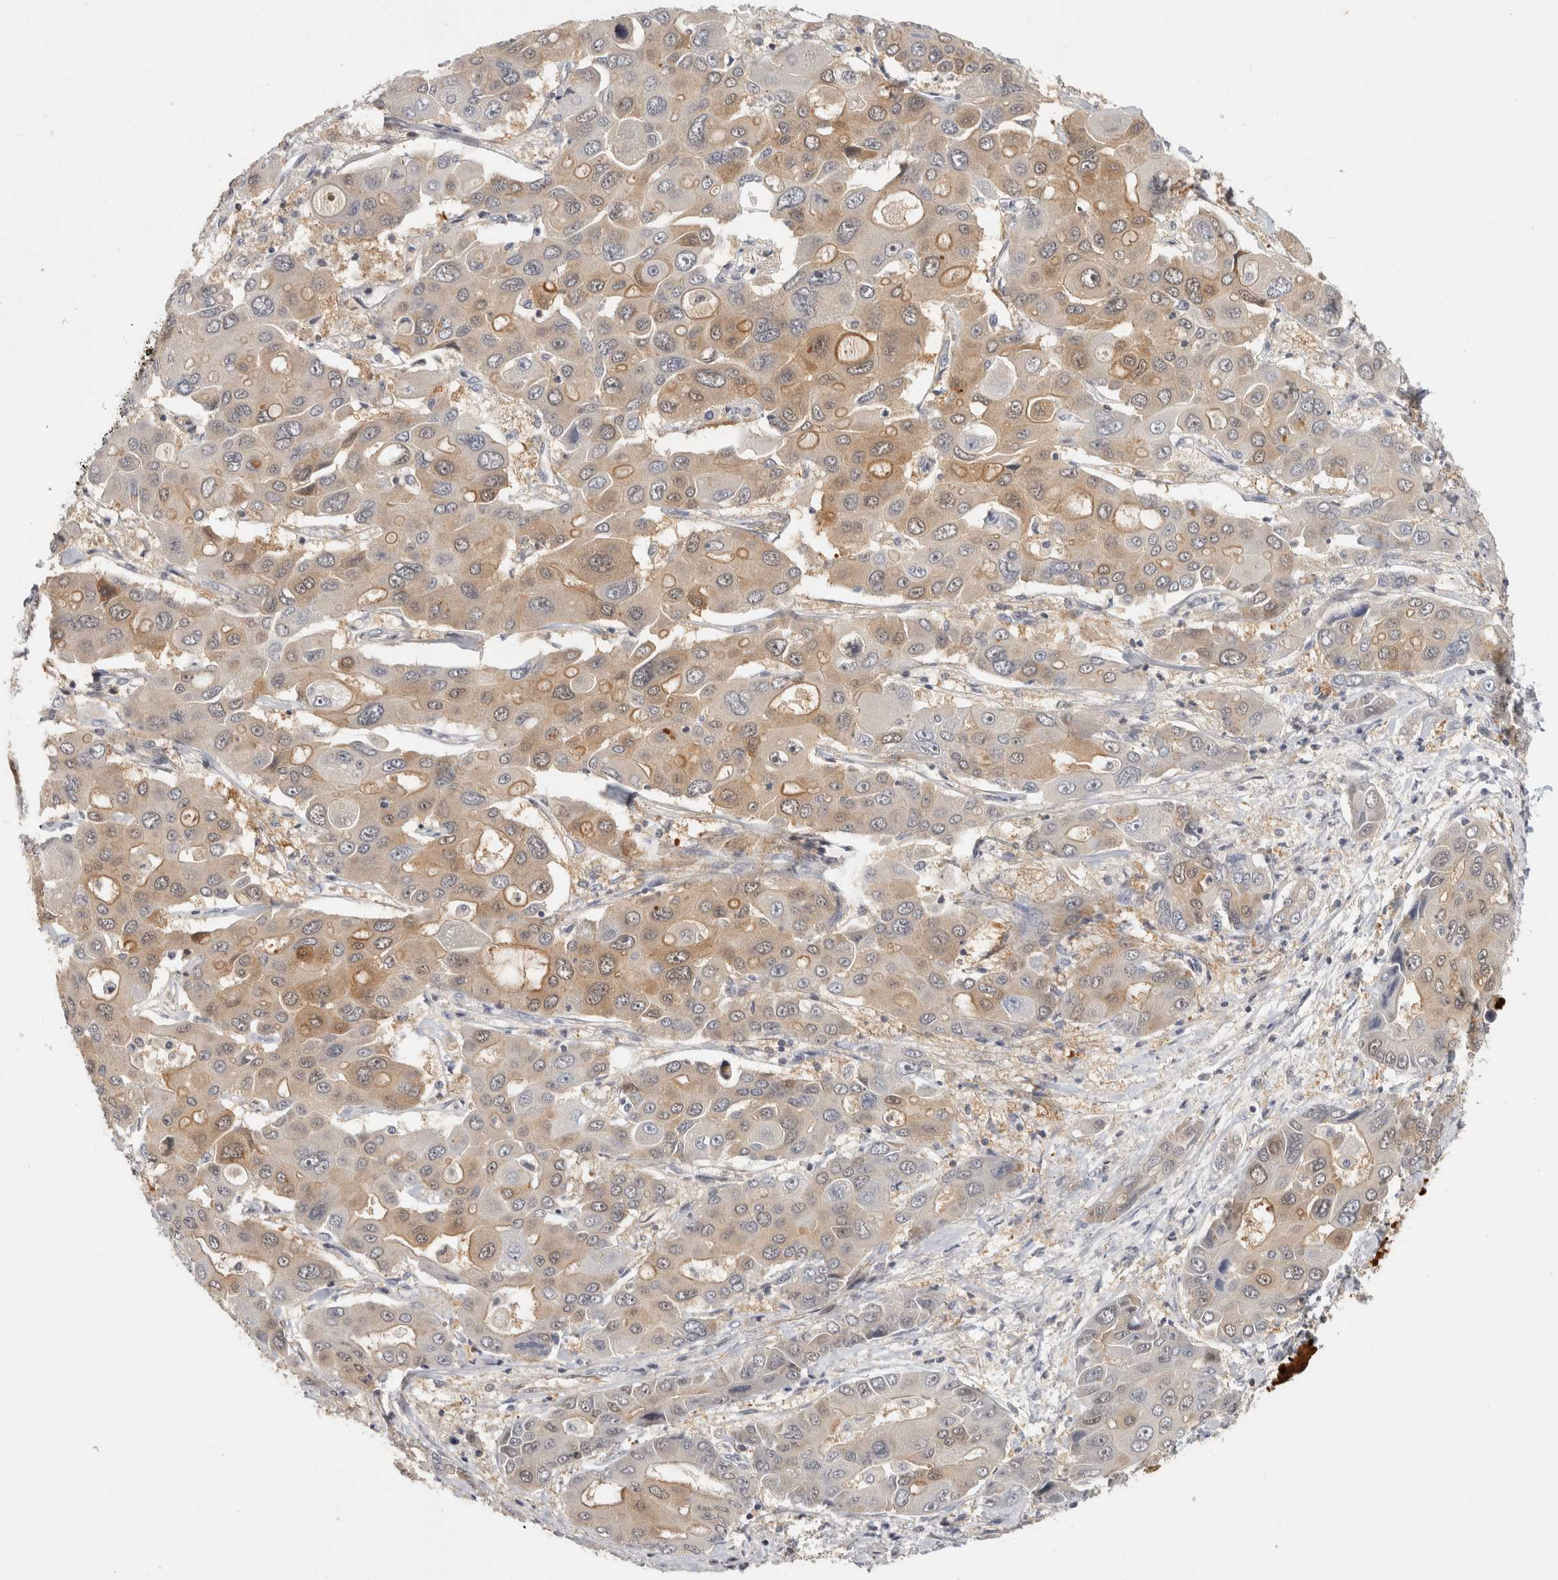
{"staining": {"intensity": "moderate", "quantity": "<25%", "location": "cytoplasmic/membranous"}, "tissue": "liver cancer", "cell_type": "Tumor cells", "image_type": "cancer", "snomed": [{"axis": "morphology", "description": "Cholangiocarcinoma"}, {"axis": "topography", "description": "Liver"}], "caption": "About <25% of tumor cells in human liver cholangiocarcinoma show moderate cytoplasmic/membranous protein positivity as visualized by brown immunohistochemical staining.", "gene": "ACAT2", "patient": {"sex": "male", "age": 67}}